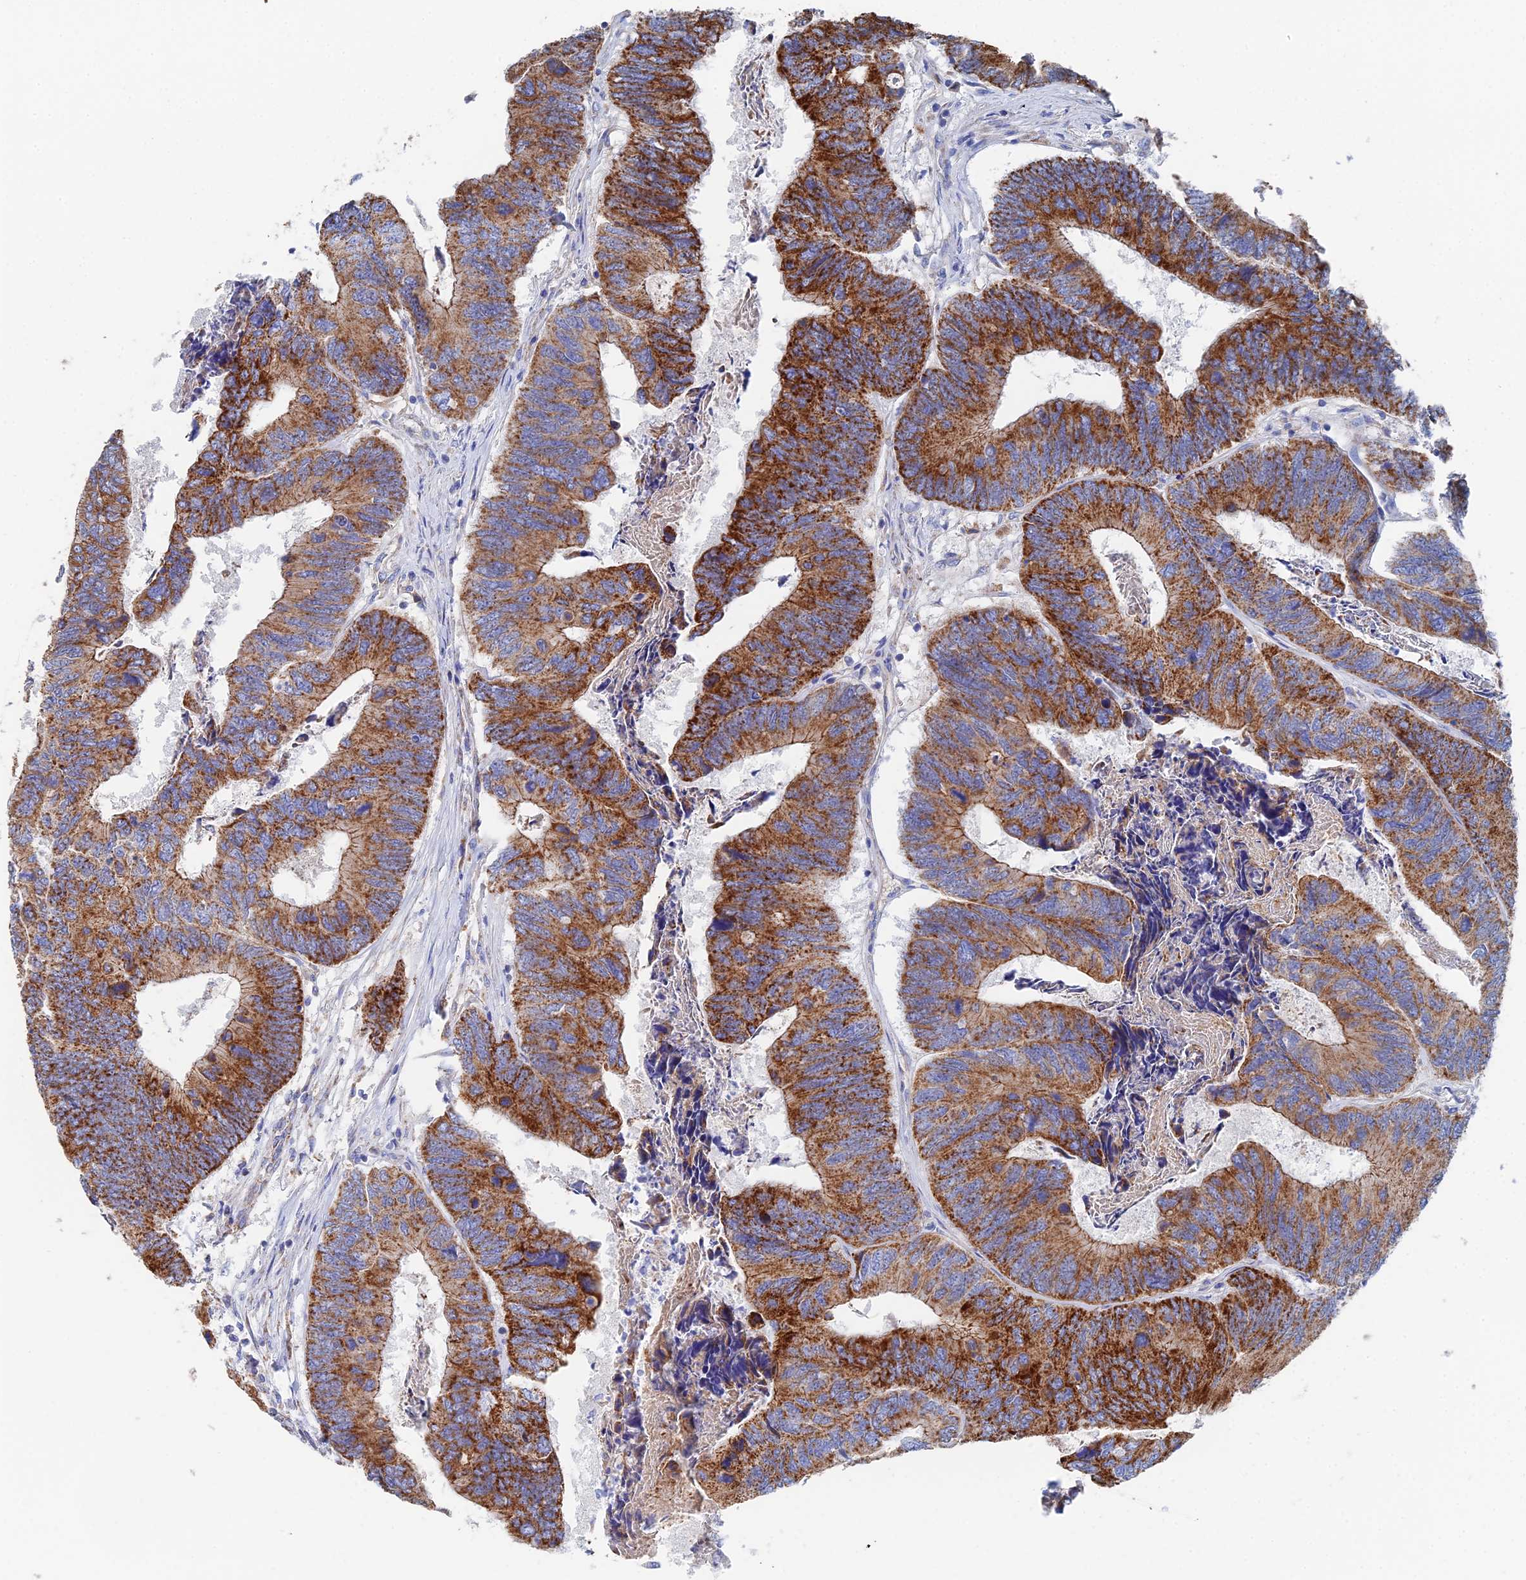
{"staining": {"intensity": "strong", "quantity": ">75%", "location": "cytoplasmic/membranous"}, "tissue": "colorectal cancer", "cell_type": "Tumor cells", "image_type": "cancer", "snomed": [{"axis": "morphology", "description": "Adenocarcinoma, NOS"}, {"axis": "topography", "description": "Colon"}], "caption": "Adenocarcinoma (colorectal) stained with DAB immunohistochemistry (IHC) displays high levels of strong cytoplasmic/membranous expression in approximately >75% of tumor cells.", "gene": "IFT80", "patient": {"sex": "female", "age": 67}}